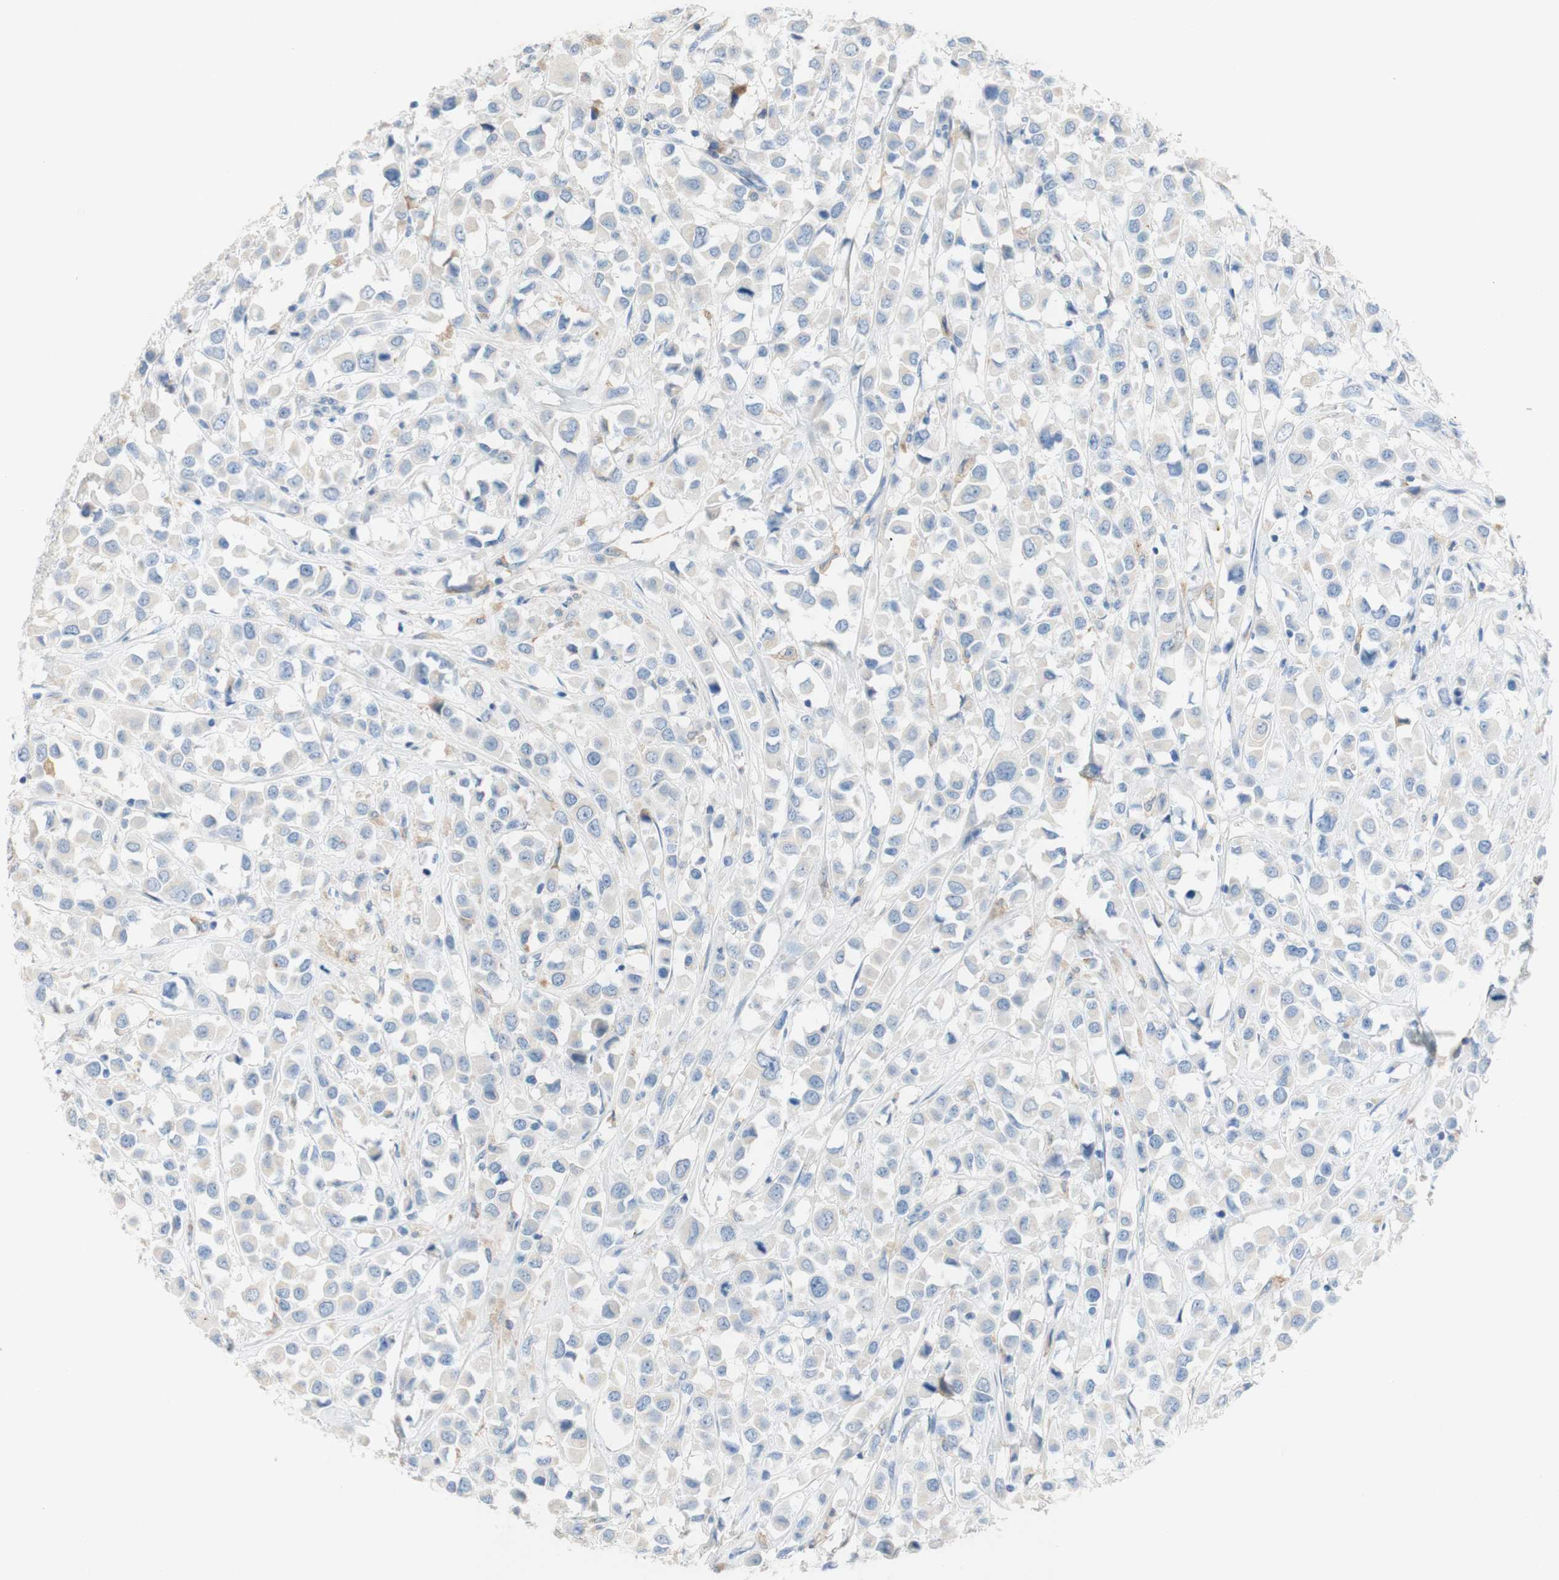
{"staining": {"intensity": "negative", "quantity": "none", "location": "none"}, "tissue": "breast cancer", "cell_type": "Tumor cells", "image_type": "cancer", "snomed": [{"axis": "morphology", "description": "Duct carcinoma"}, {"axis": "topography", "description": "Breast"}], "caption": "There is no significant staining in tumor cells of breast cancer.", "gene": "POLR2J3", "patient": {"sex": "female", "age": 61}}